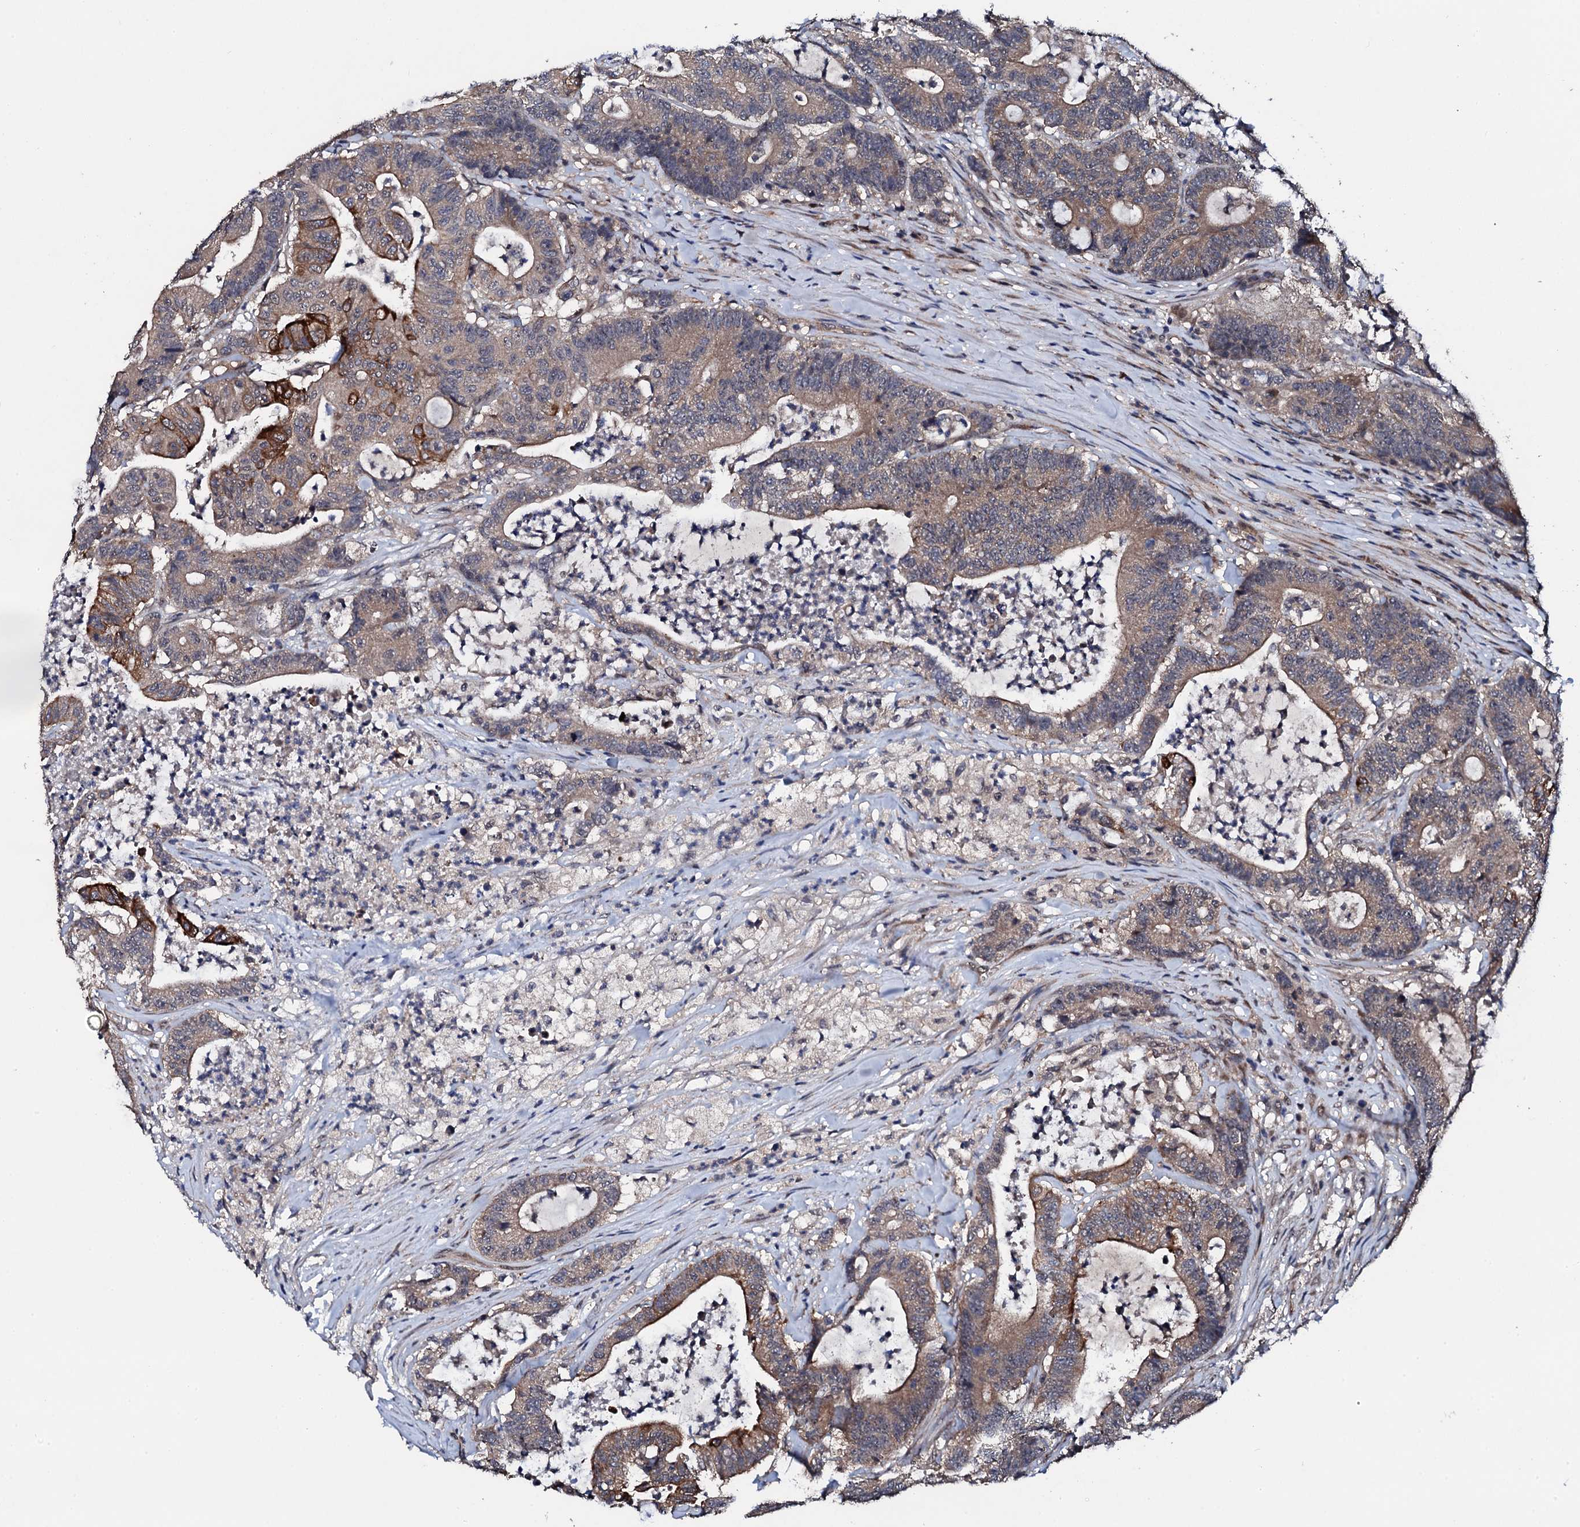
{"staining": {"intensity": "strong", "quantity": "<25%", "location": "cytoplasmic/membranous"}, "tissue": "colorectal cancer", "cell_type": "Tumor cells", "image_type": "cancer", "snomed": [{"axis": "morphology", "description": "Adenocarcinoma, NOS"}, {"axis": "topography", "description": "Colon"}], "caption": "Tumor cells demonstrate medium levels of strong cytoplasmic/membranous expression in approximately <25% of cells in colorectal adenocarcinoma.", "gene": "IP6K1", "patient": {"sex": "female", "age": 84}}